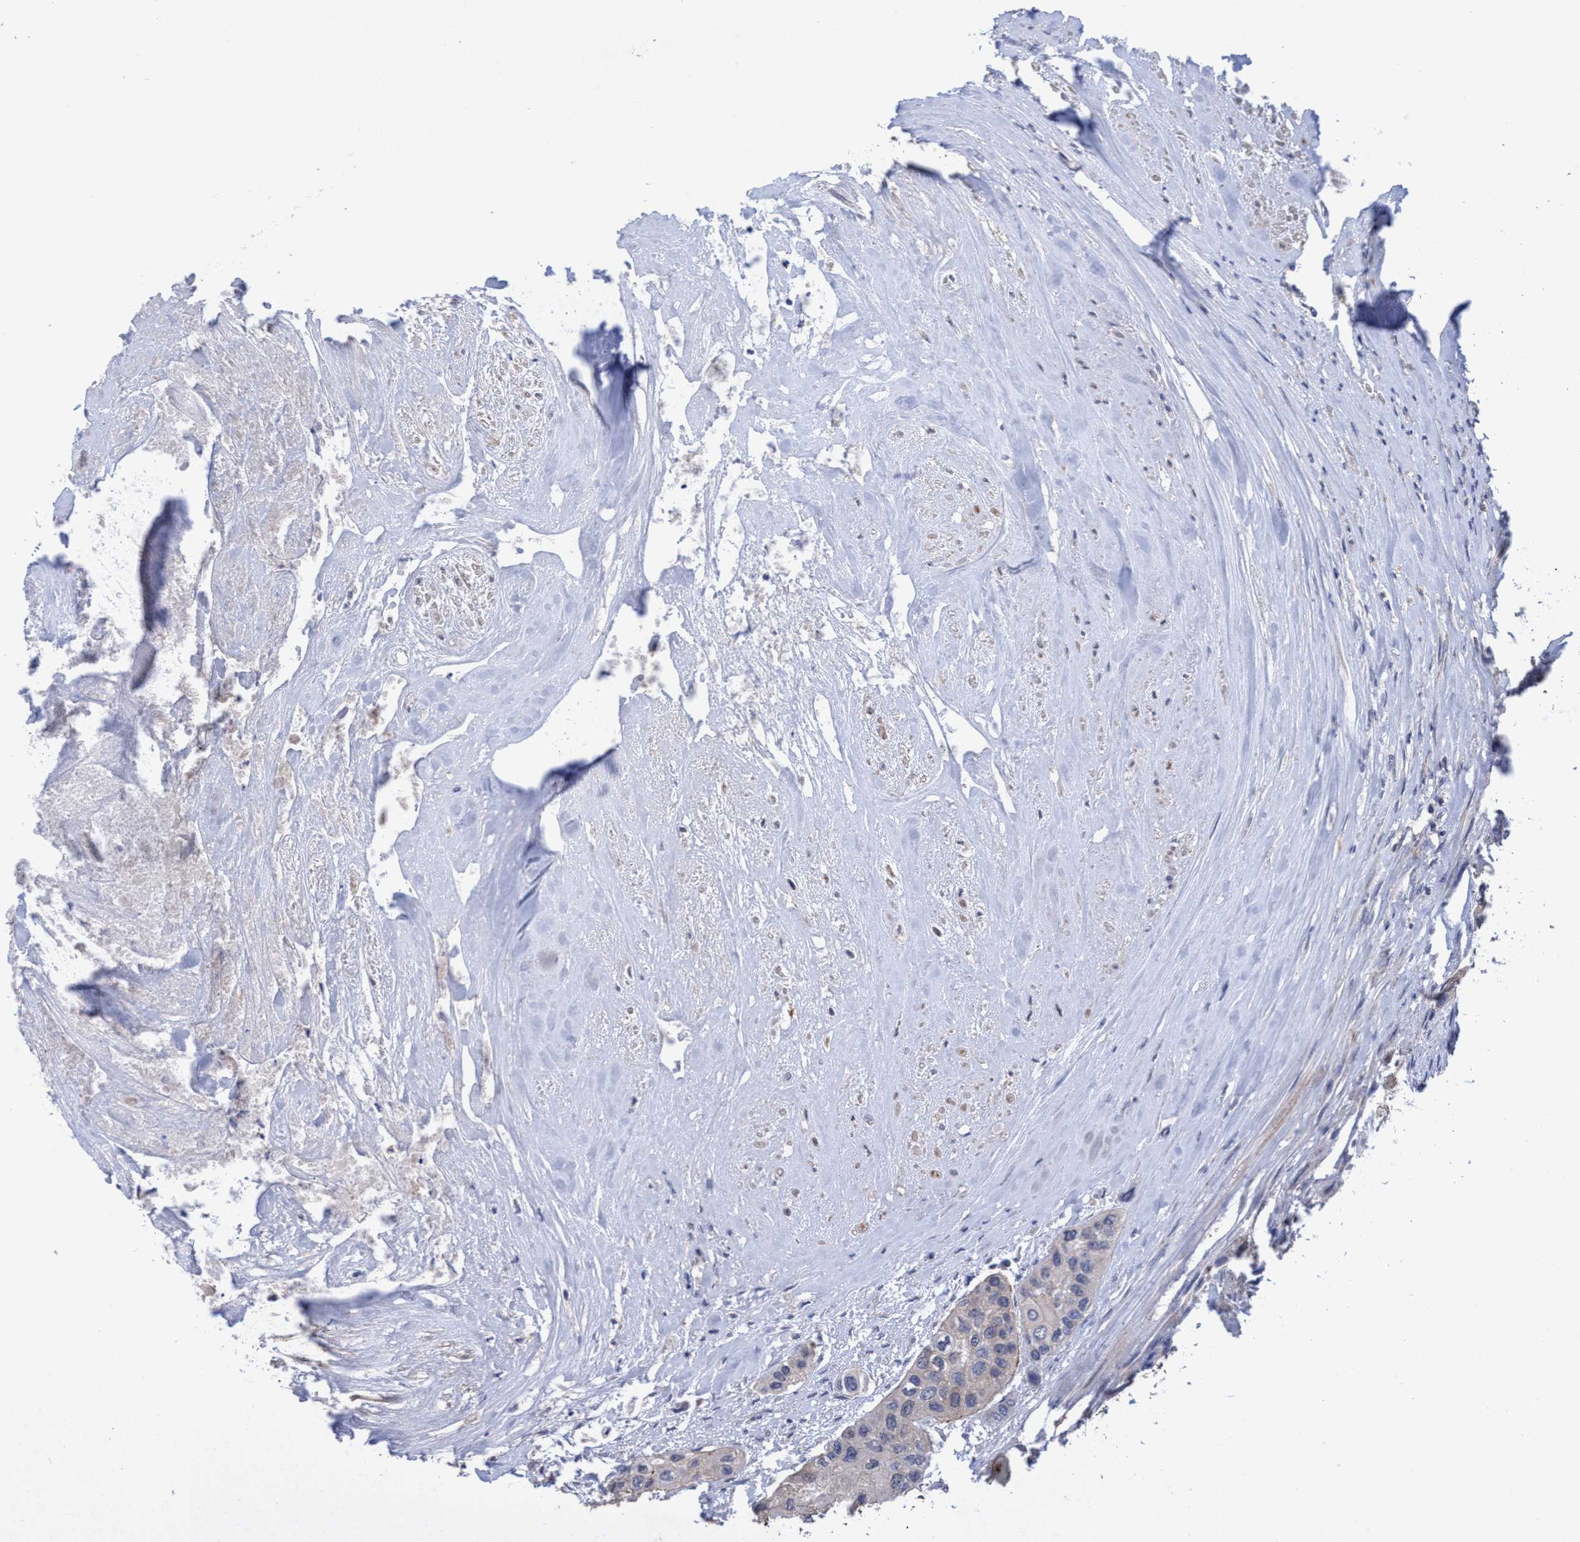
{"staining": {"intensity": "negative", "quantity": "none", "location": "none"}, "tissue": "urothelial cancer", "cell_type": "Tumor cells", "image_type": "cancer", "snomed": [{"axis": "morphology", "description": "Urothelial carcinoma, High grade"}, {"axis": "topography", "description": "Urinary bladder"}], "caption": "Protein analysis of urothelial carcinoma (high-grade) exhibits no significant staining in tumor cells.", "gene": "SEMA4D", "patient": {"sex": "female", "age": 56}}